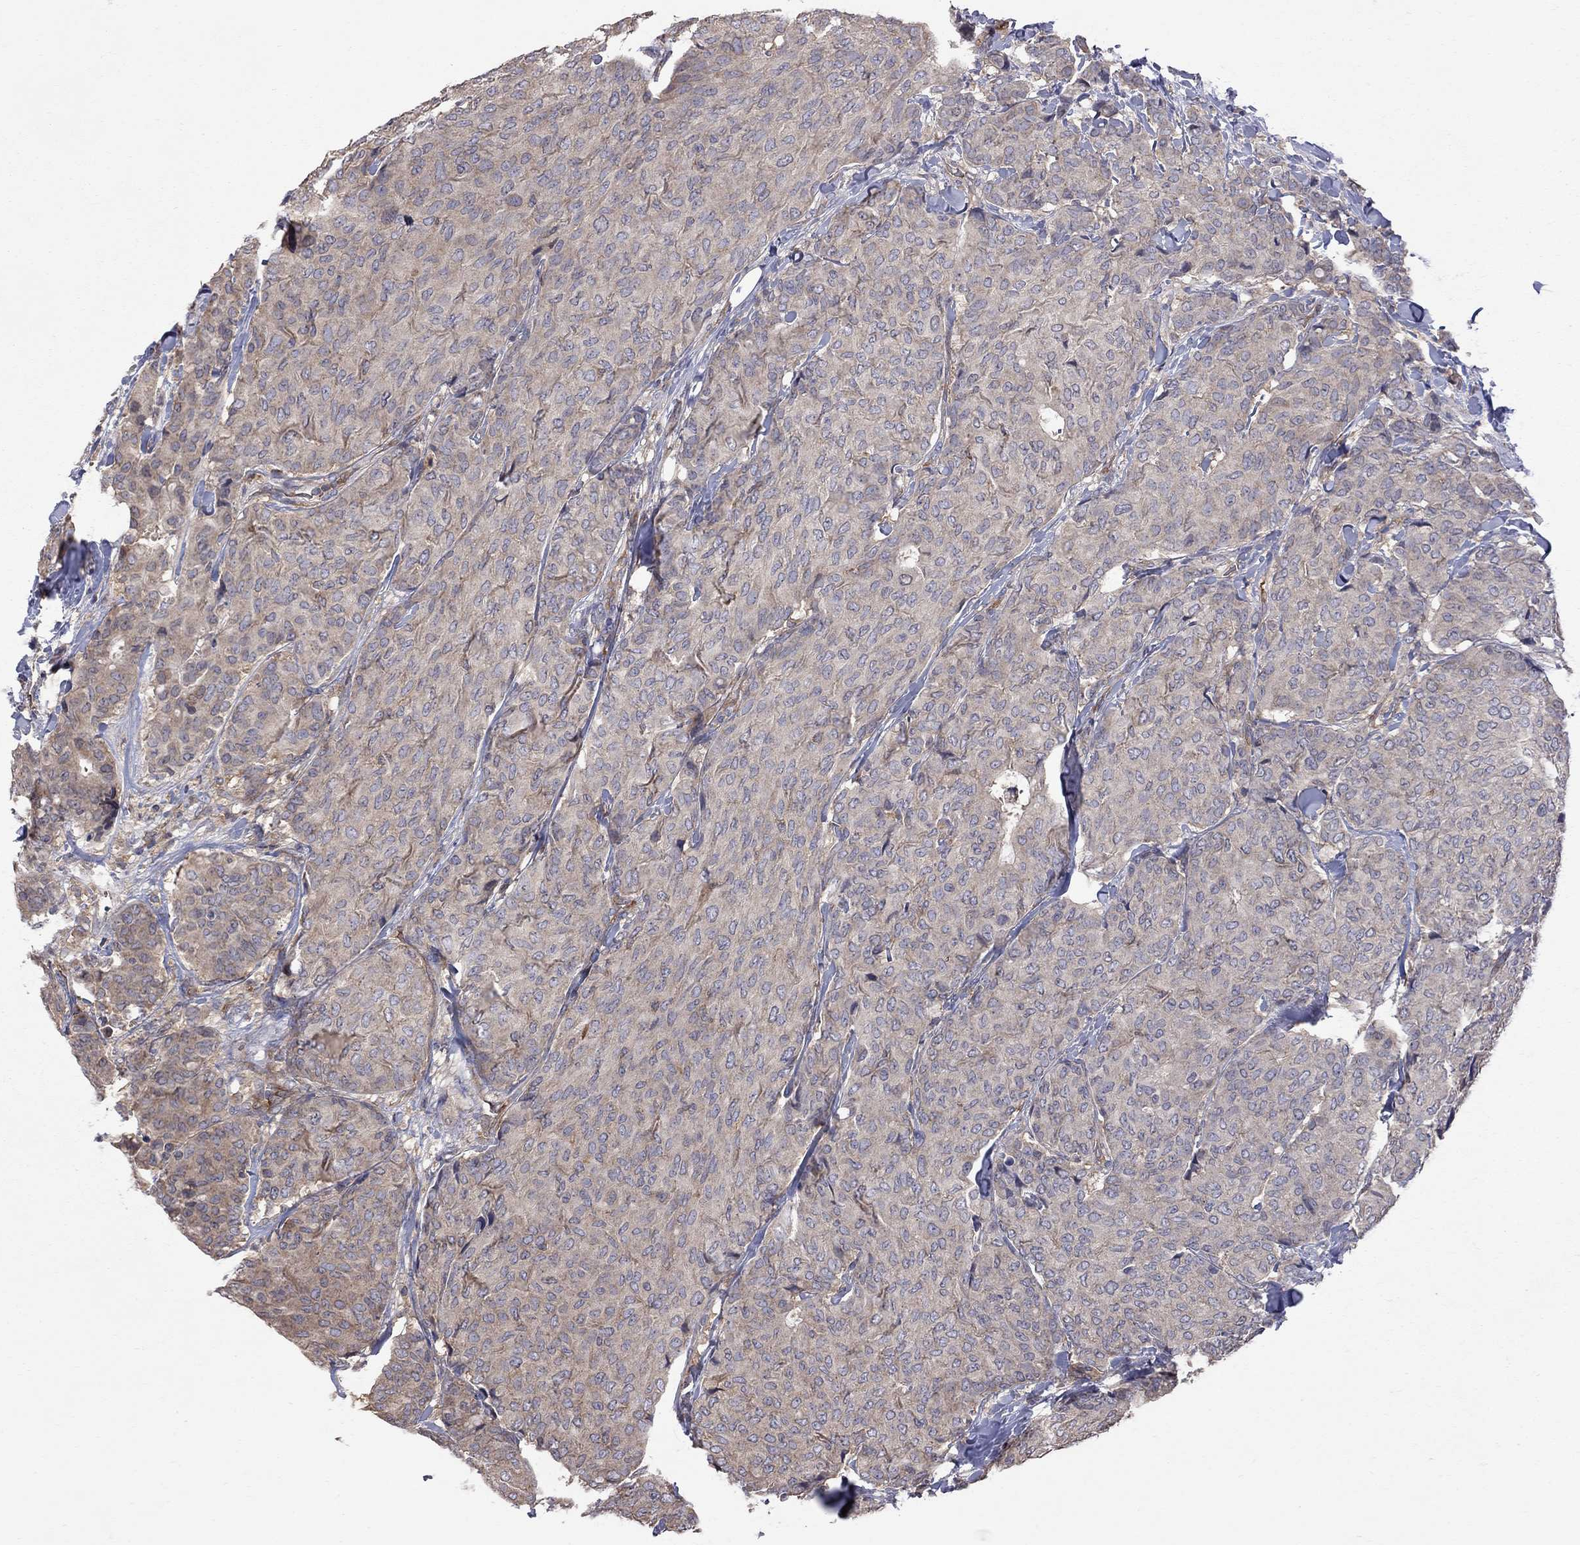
{"staining": {"intensity": "weak", "quantity": "25%-75%", "location": "cytoplasmic/membranous"}, "tissue": "breast cancer", "cell_type": "Tumor cells", "image_type": "cancer", "snomed": [{"axis": "morphology", "description": "Duct carcinoma"}, {"axis": "topography", "description": "Breast"}], "caption": "This micrograph shows IHC staining of breast cancer (intraductal carcinoma), with low weak cytoplasmic/membranous staining in about 25%-75% of tumor cells.", "gene": "ABI3", "patient": {"sex": "female", "age": 75}}